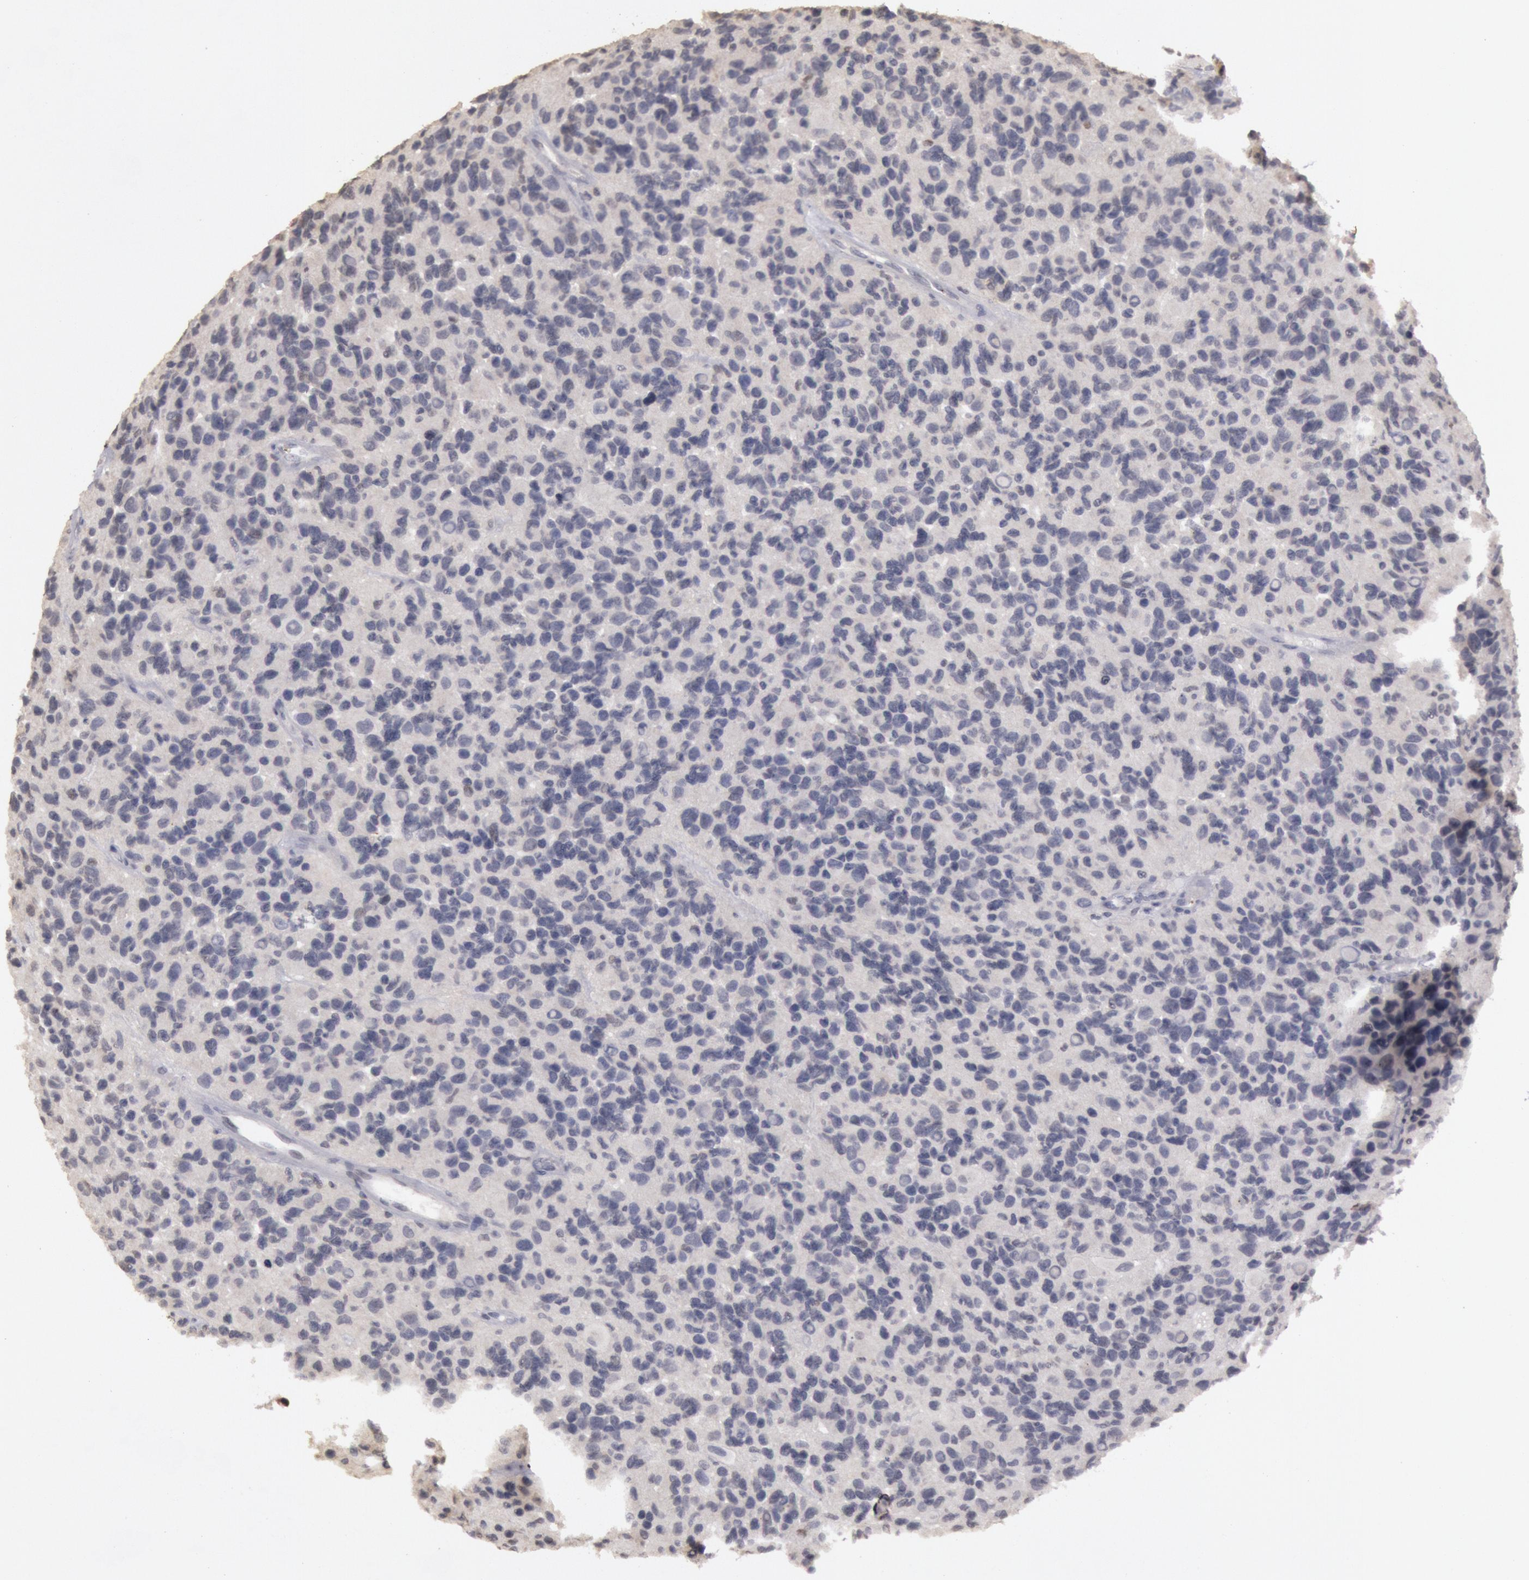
{"staining": {"intensity": "negative", "quantity": "none", "location": "none"}, "tissue": "glioma", "cell_type": "Tumor cells", "image_type": "cancer", "snomed": [{"axis": "morphology", "description": "Glioma, malignant, High grade"}, {"axis": "topography", "description": "Brain"}], "caption": "Tumor cells are negative for brown protein staining in malignant glioma (high-grade).", "gene": "RIMBP3C", "patient": {"sex": "male", "age": 77}}